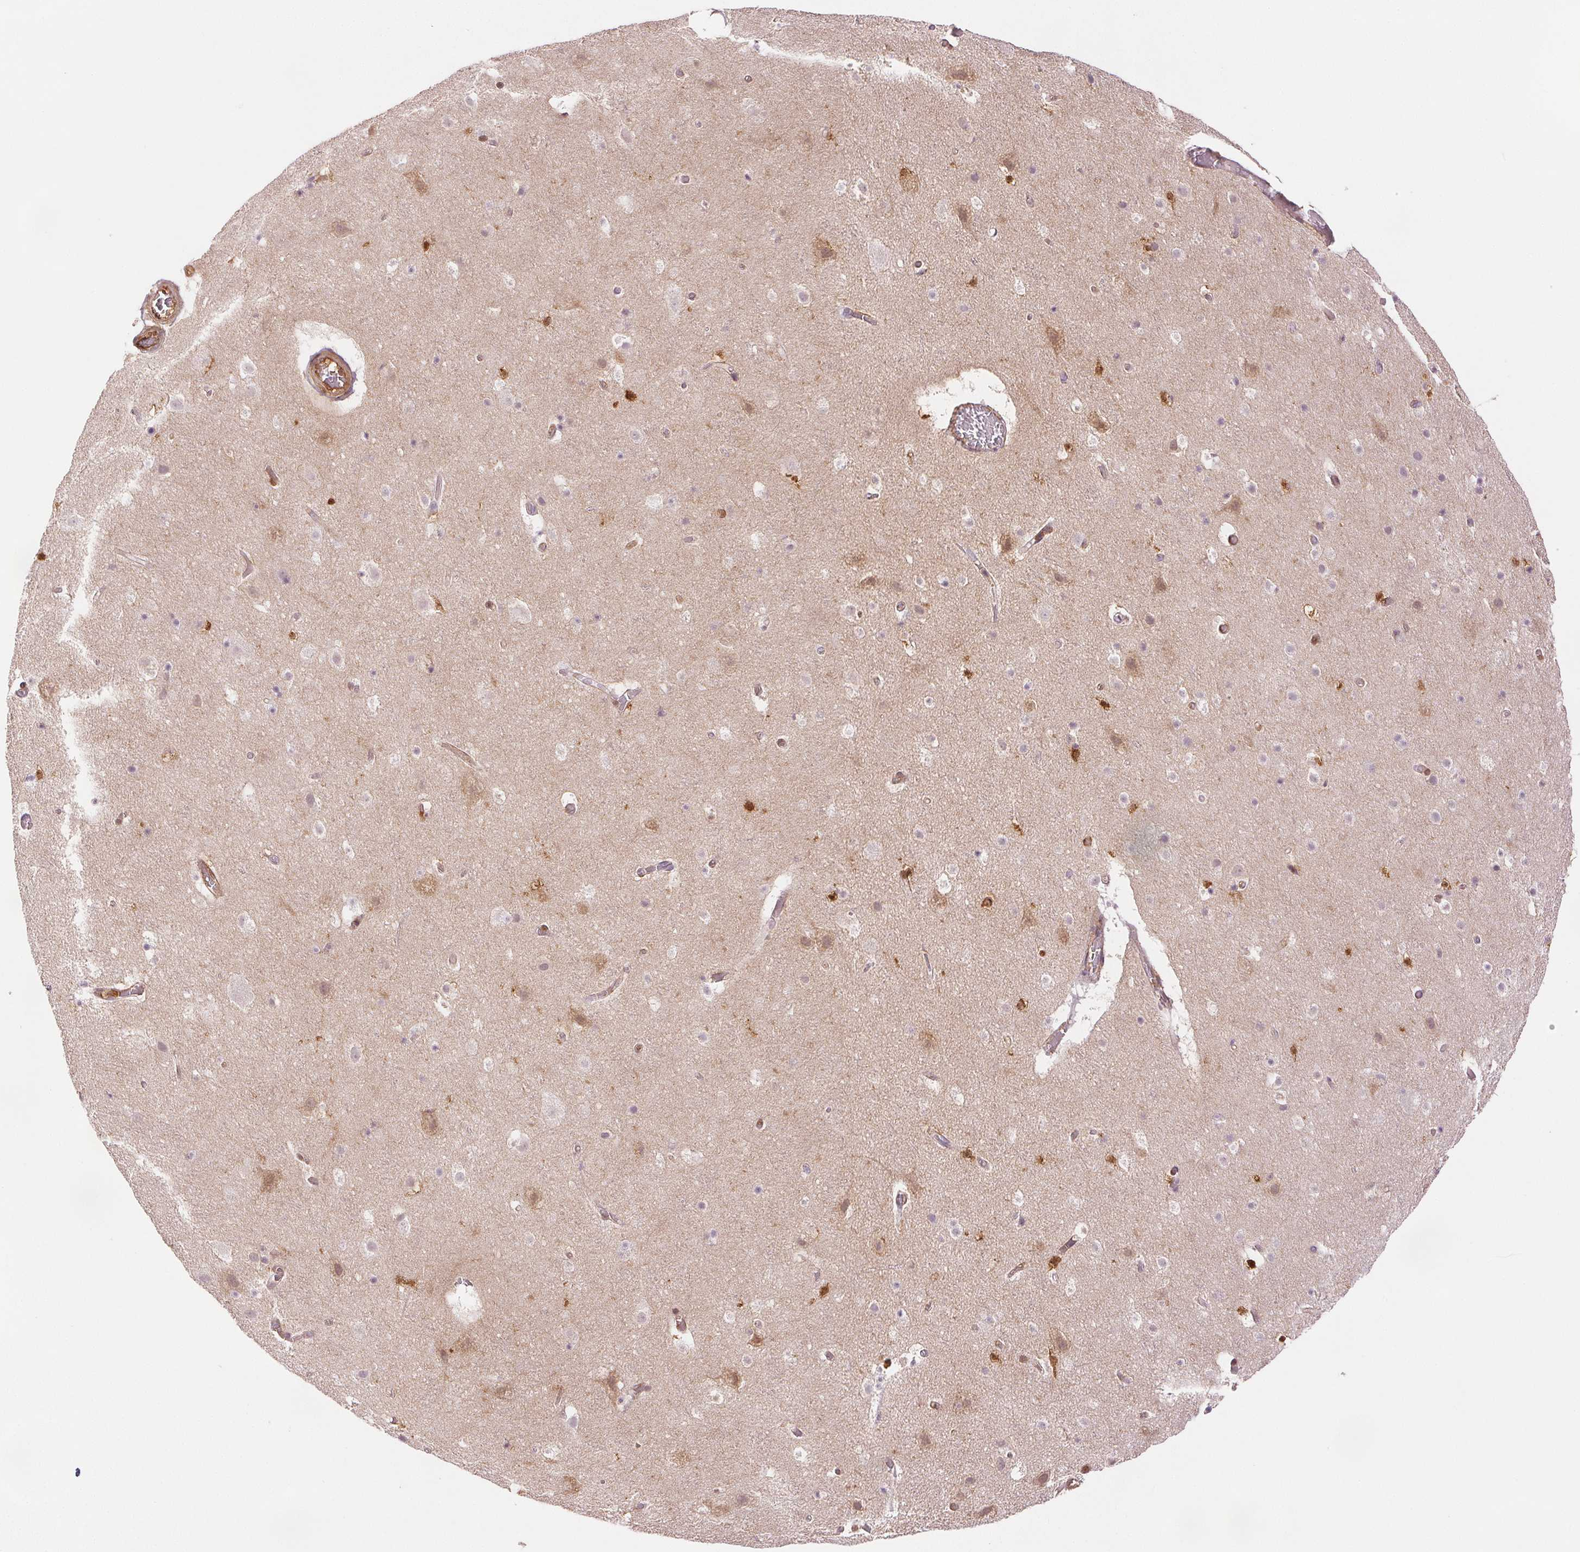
{"staining": {"intensity": "negative", "quantity": "none", "location": "none"}, "tissue": "cerebral cortex", "cell_type": "Endothelial cells", "image_type": "normal", "snomed": [{"axis": "morphology", "description": "Normal tissue, NOS"}, {"axis": "topography", "description": "Cerebral cortex"}], "caption": "DAB immunohistochemical staining of normal cerebral cortex displays no significant positivity in endothelial cells.", "gene": "DIAPH2", "patient": {"sex": "female", "age": 42}}